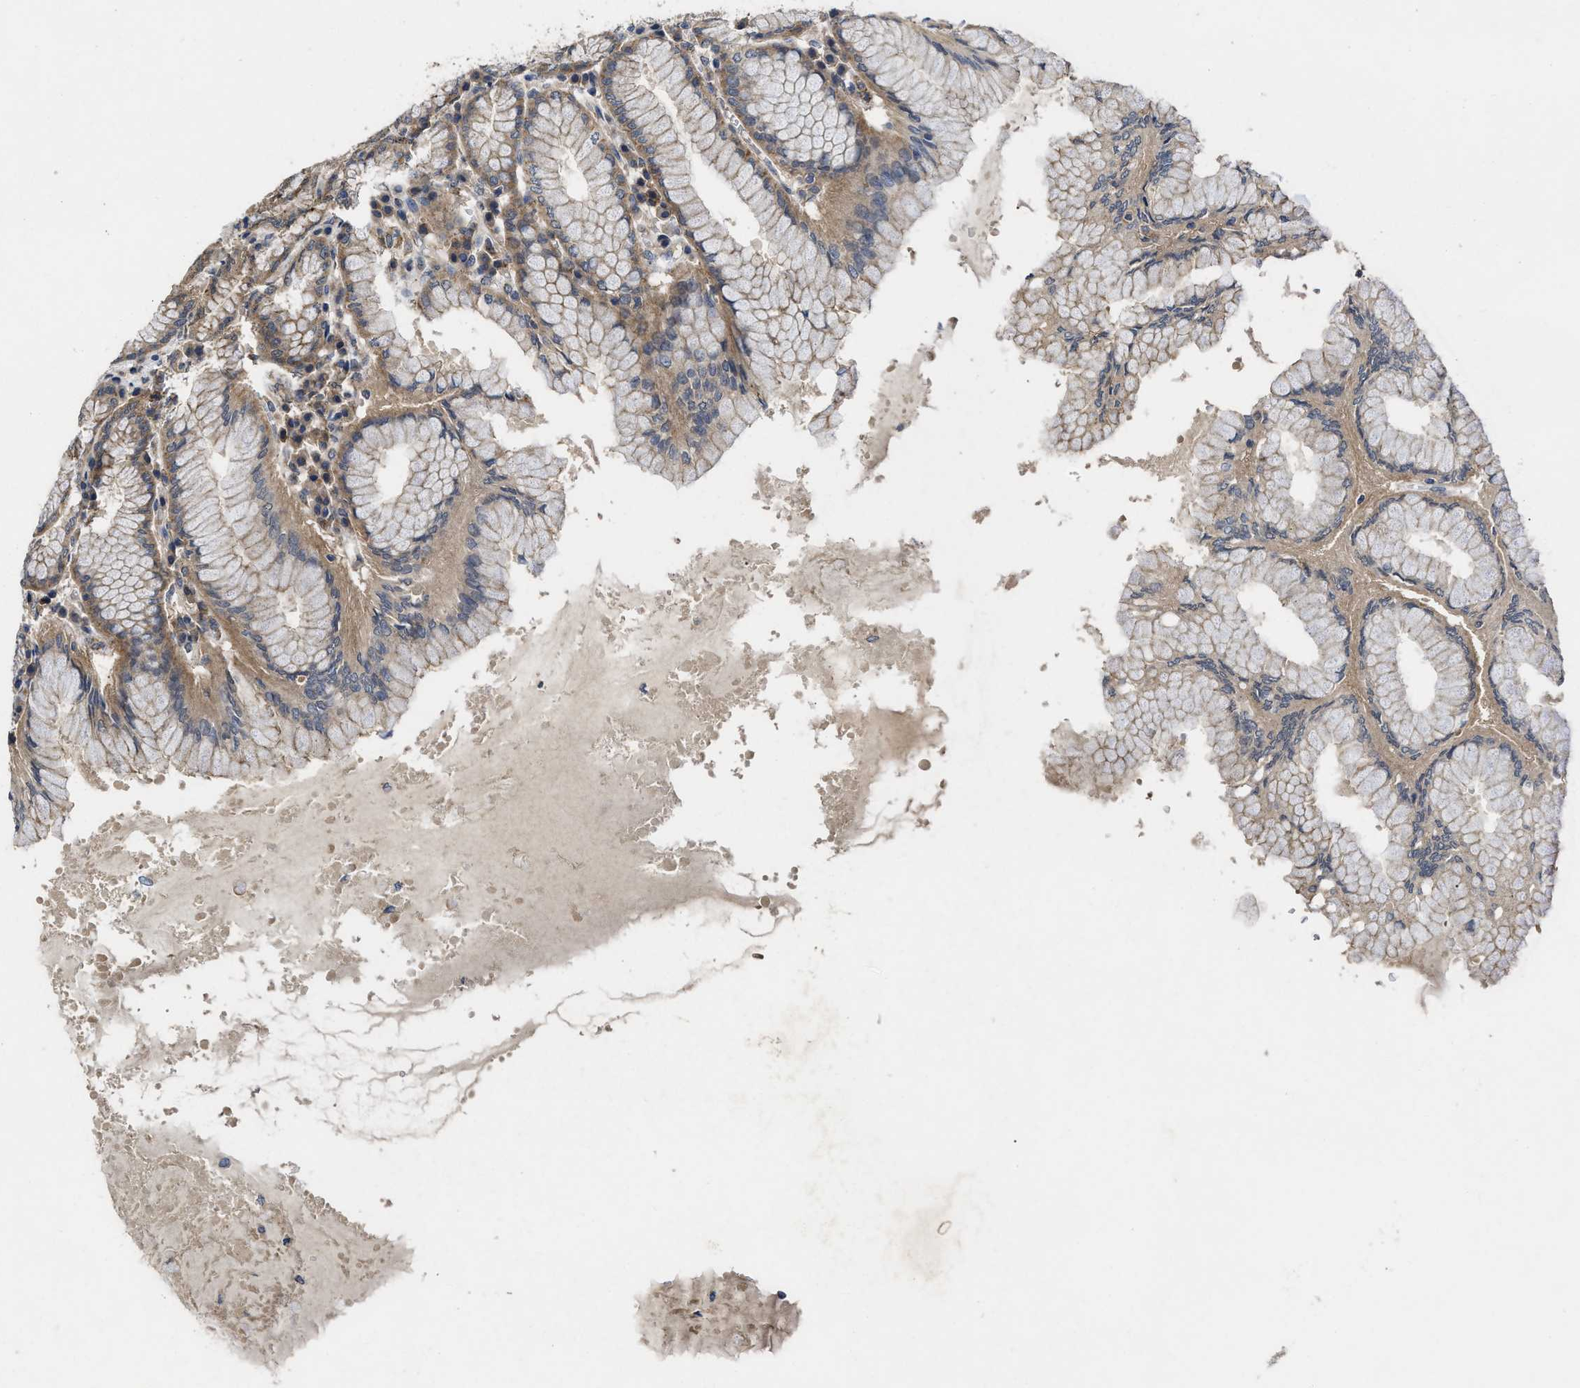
{"staining": {"intensity": "moderate", "quantity": ">75%", "location": "cytoplasmic/membranous"}, "tissue": "stomach", "cell_type": "Glandular cells", "image_type": "normal", "snomed": [{"axis": "morphology", "description": "Normal tissue, NOS"}, {"axis": "topography", "description": "Stomach"}, {"axis": "topography", "description": "Stomach, lower"}], "caption": "Moderate cytoplasmic/membranous staining for a protein is appreciated in about >75% of glandular cells of normal stomach using IHC.", "gene": "PKD2", "patient": {"sex": "female", "age": 56}}